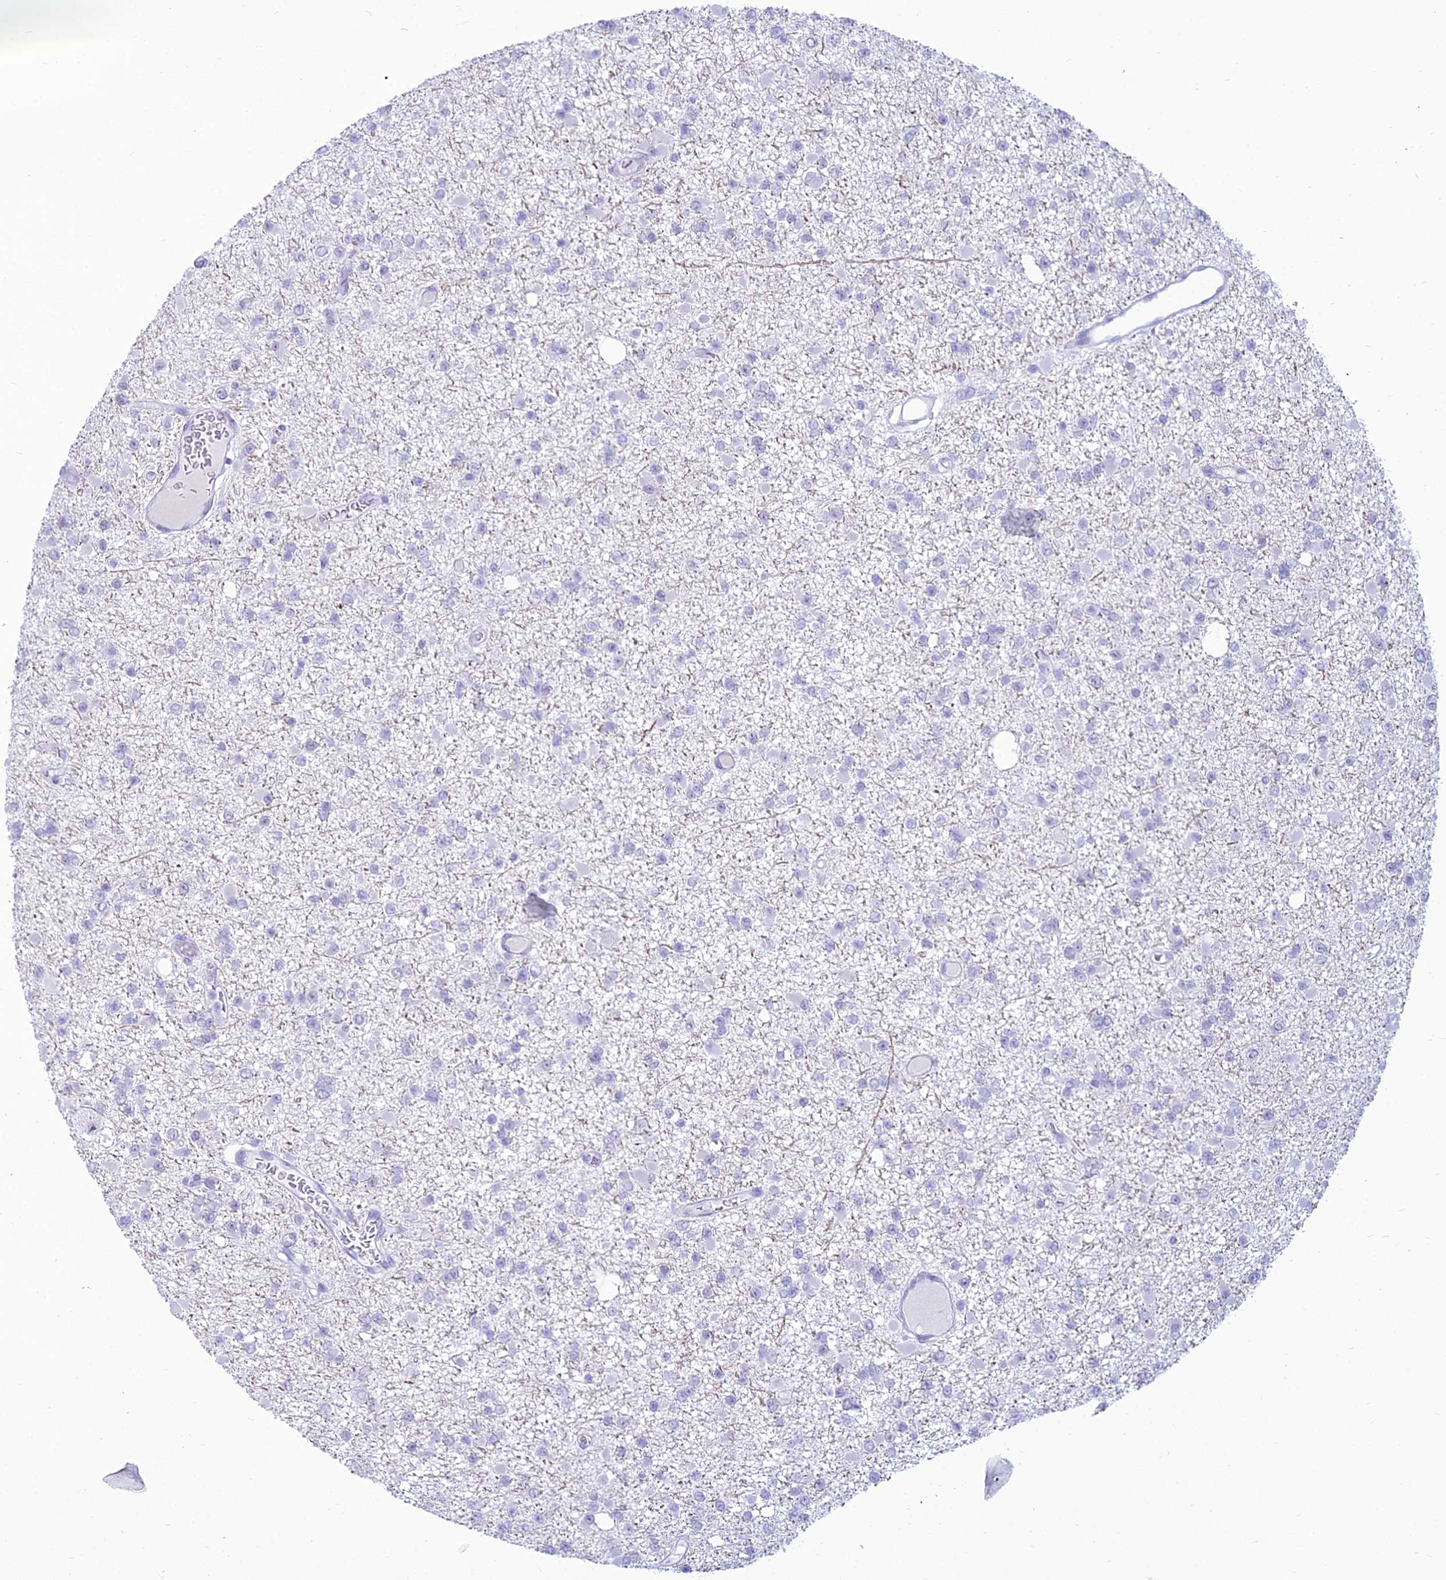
{"staining": {"intensity": "negative", "quantity": "none", "location": "none"}, "tissue": "glioma", "cell_type": "Tumor cells", "image_type": "cancer", "snomed": [{"axis": "morphology", "description": "Glioma, malignant, Low grade"}, {"axis": "topography", "description": "Brain"}], "caption": "Tumor cells show no significant protein positivity in glioma.", "gene": "DHX40", "patient": {"sex": "female", "age": 22}}